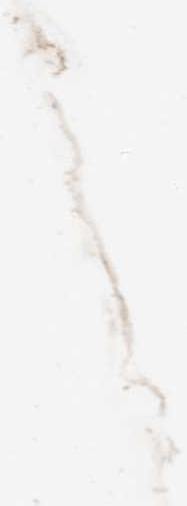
{"staining": {"intensity": "negative", "quantity": "none", "location": "none"}, "tissue": "renal cancer", "cell_type": "Tumor cells", "image_type": "cancer", "snomed": [{"axis": "morphology", "description": "Adenocarcinoma, NOS"}, {"axis": "topography", "description": "Kidney"}], "caption": "IHC of renal cancer shows no staining in tumor cells. (Immunohistochemistry, brightfield microscopy, high magnification).", "gene": "ATP13A1", "patient": {"sex": "female", "age": 56}}